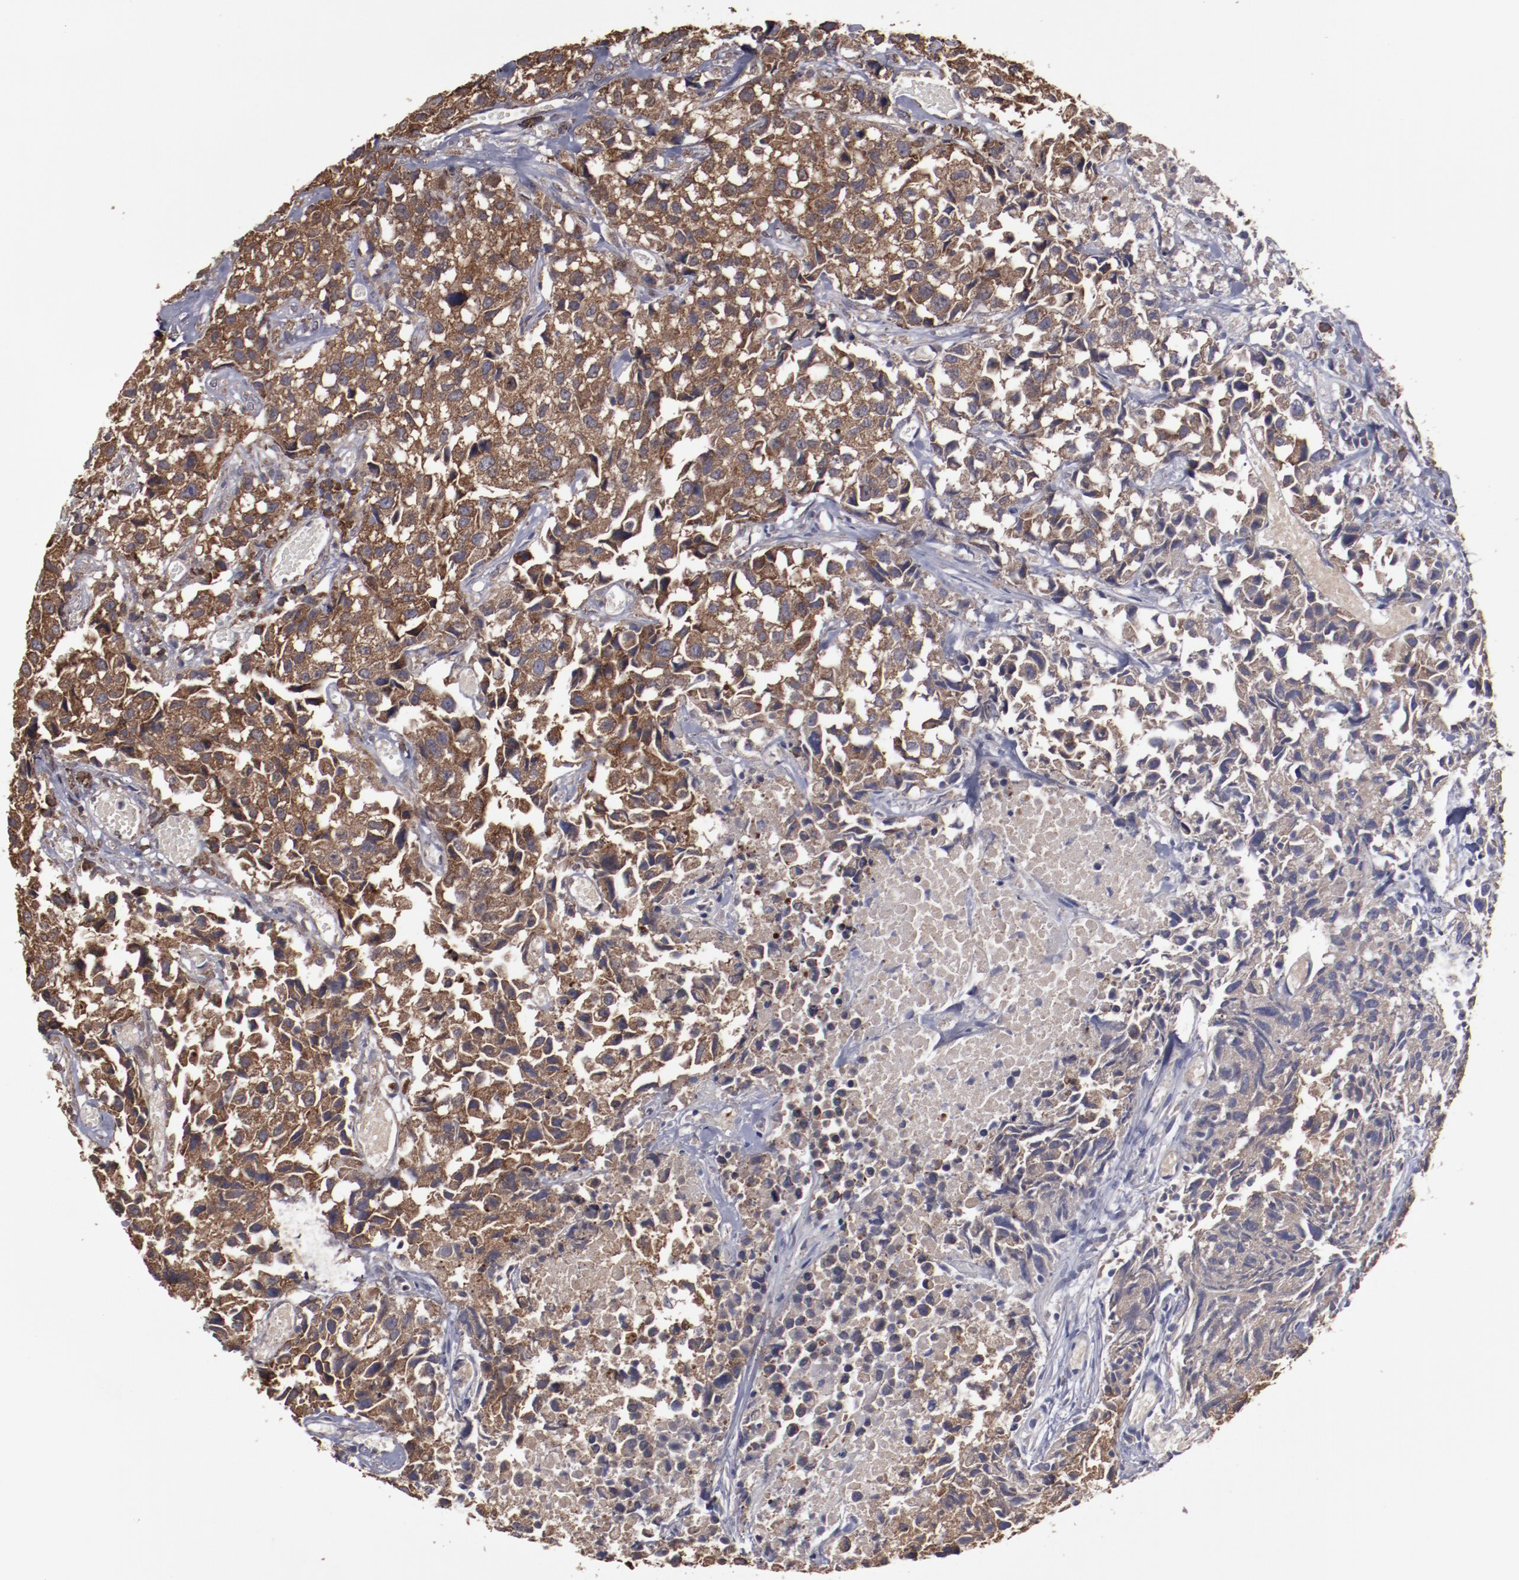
{"staining": {"intensity": "strong", "quantity": ">75%", "location": "cytoplasmic/membranous"}, "tissue": "urothelial cancer", "cell_type": "Tumor cells", "image_type": "cancer", "snomed": [{"axis": "morphology", "description": "Urothelial carcinoma, High grade"}, {"axis": "topography", "description": "Urinary bladder"}], "caption": "The image reveals staining of urothelial carcinoma (high-grade), revealing strong cytoplasmic/membranous protein positivity (brown color) within tumor cells.", "gene": "RPS4Y1", "patient": {"sex": "female", "age": 75}}